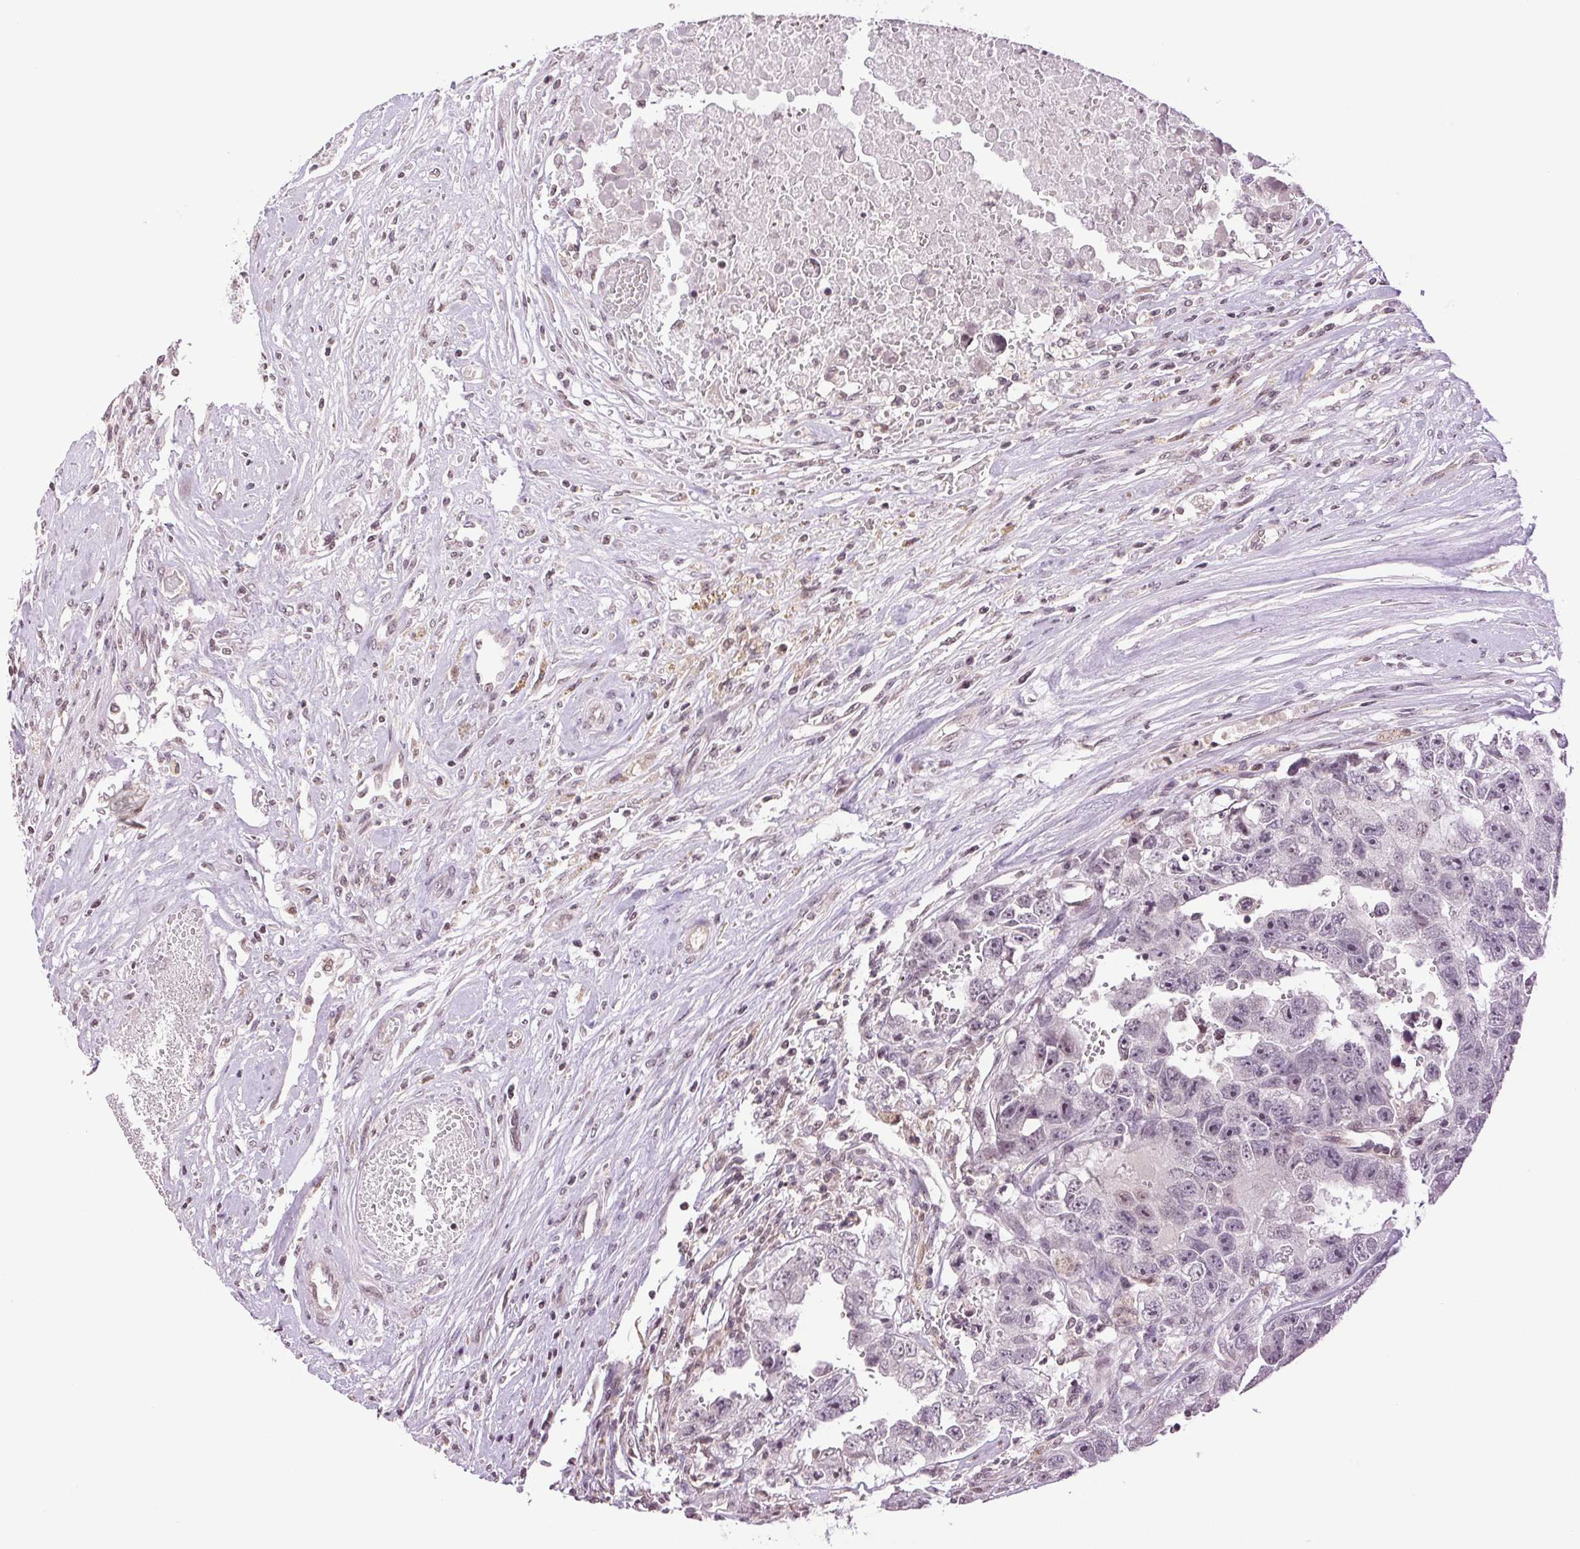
{"staining": {"intensity": "negative", "quantity": "none", "location": "none"}, "tissue": "testis cancer", "cell_type": "Tumor cells", "image_type": "cancer", "snomed": [{"axis": "morphology", "description": "Carcinoma, Embryonal, NOS"}, {"axis": "topography", "description": "Testis"}], "caption": "Immunohistochemical staining of testis cancer exhibits no significant positivity in tumor cells.", "gene": "TNNT3", "patient": {"sex": "male", "age": 22}}